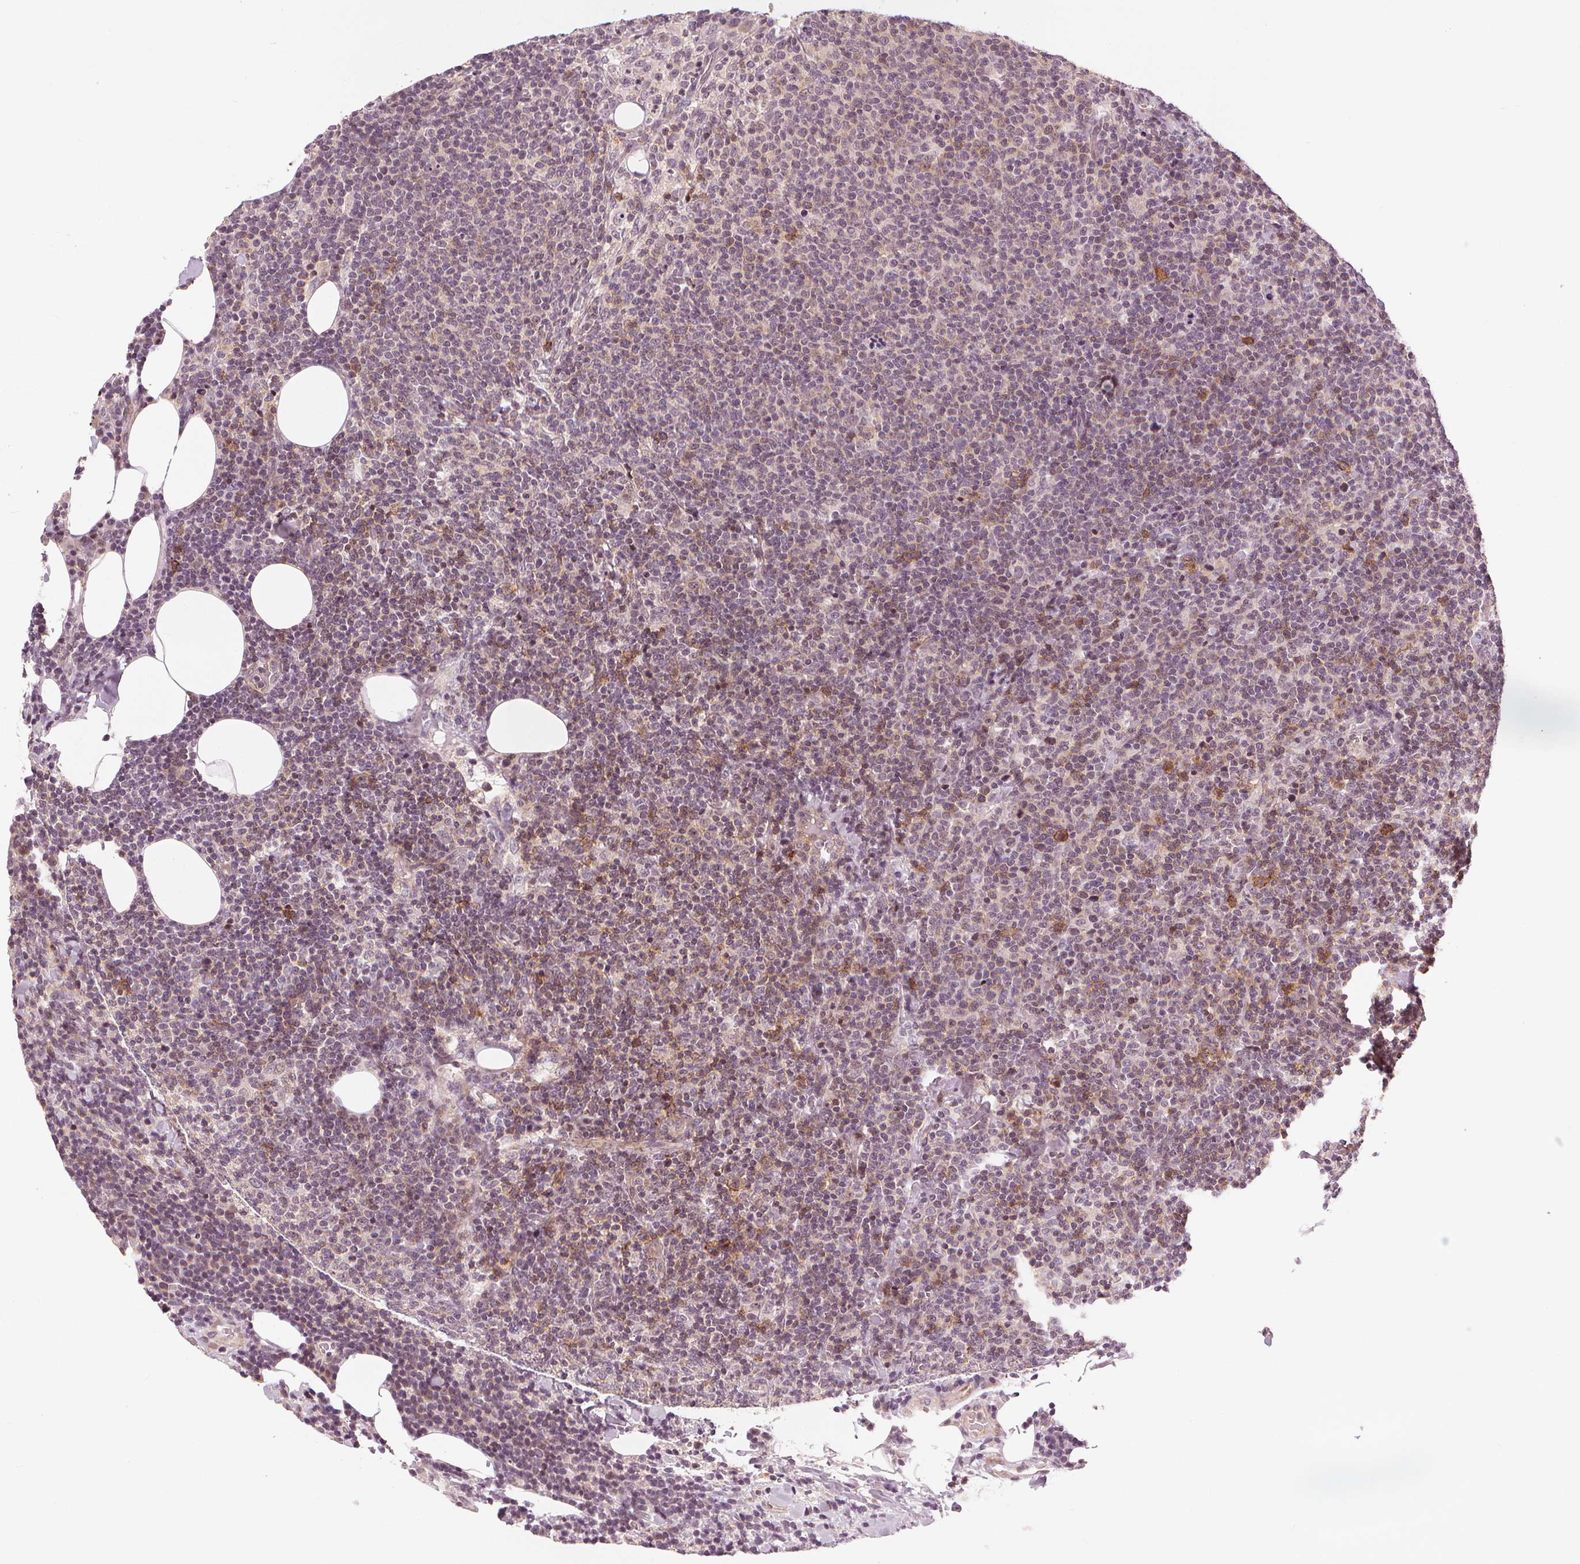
{"staining": {"intensity": "weak", "quantity": "<25%", "location": "cytoplasmic/membranous"}, "tissue": "lymphoma", "cell_type": "Tumor cells", "image_type": "cancer", "snomed": [{"axis": "morphology", "description": "Malignant lymphoma, non-Hodgkin's type, High grade"}, {"axis": "topography", "description": "Lymph node"}], "caption": "DAB (3,3'-diaminobenzidine) immunohistochemical staining of lymphoma reveals no significant staining in tumor cells.", "gene": "SLC34A1", "patient": {"sex": "male", "age": 61}}